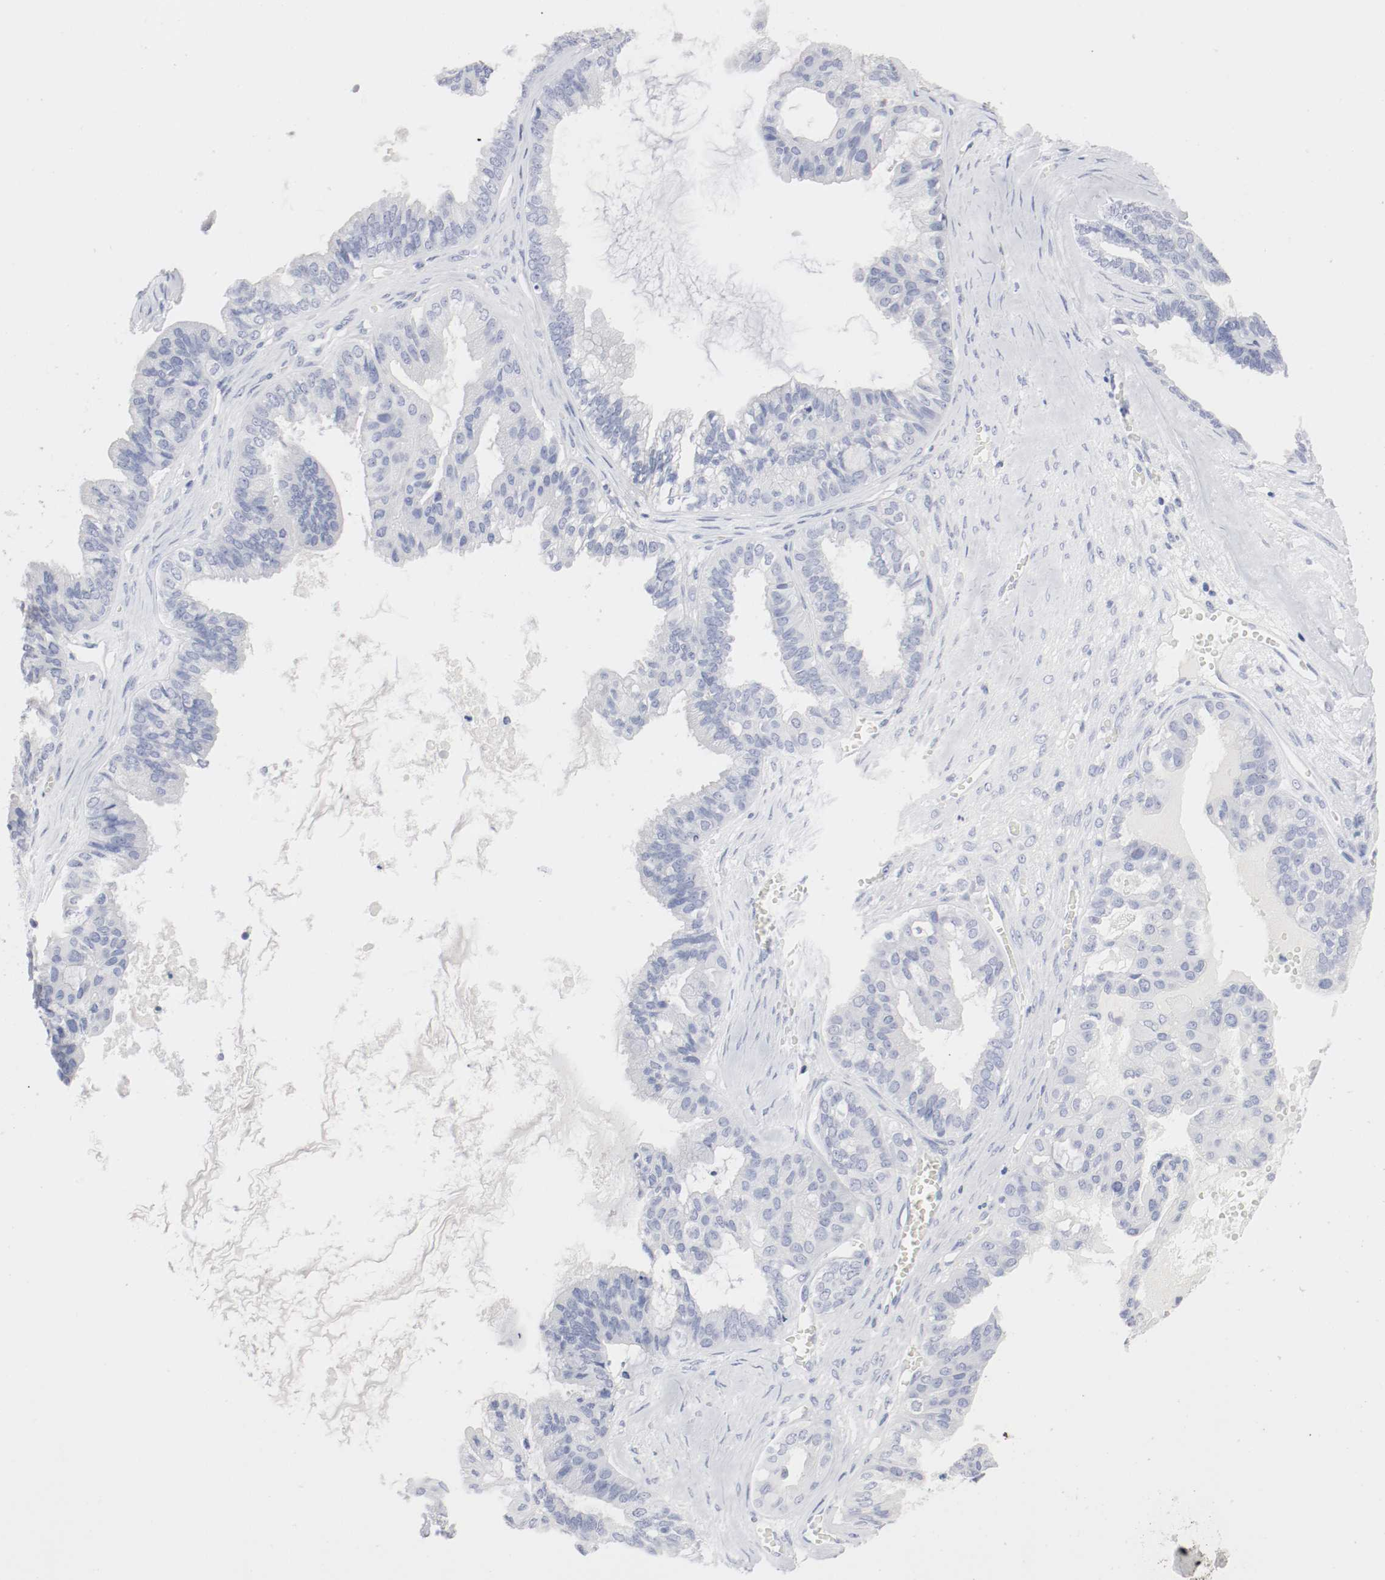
{"staining": {"intensity": "negative", "quantity": "none", "location": "none"}, "tissue": "ovarian cancer", "cell_type": "Tumor cells", "image_type": "cancer", "snomed": [{"axis": "morphology", "description": "Carcinoma, NOS"}, {"axis": "morphology", "description": "Carcinoma, endometroid"}, {"axis": "topography", "description": "Ovary"}], "caption": "Histopathology image shows no significant protein expression in tumor cells of ovarian cancer.", "gene": "GAD1", "patient": {"sex": "female", "age": 50}}